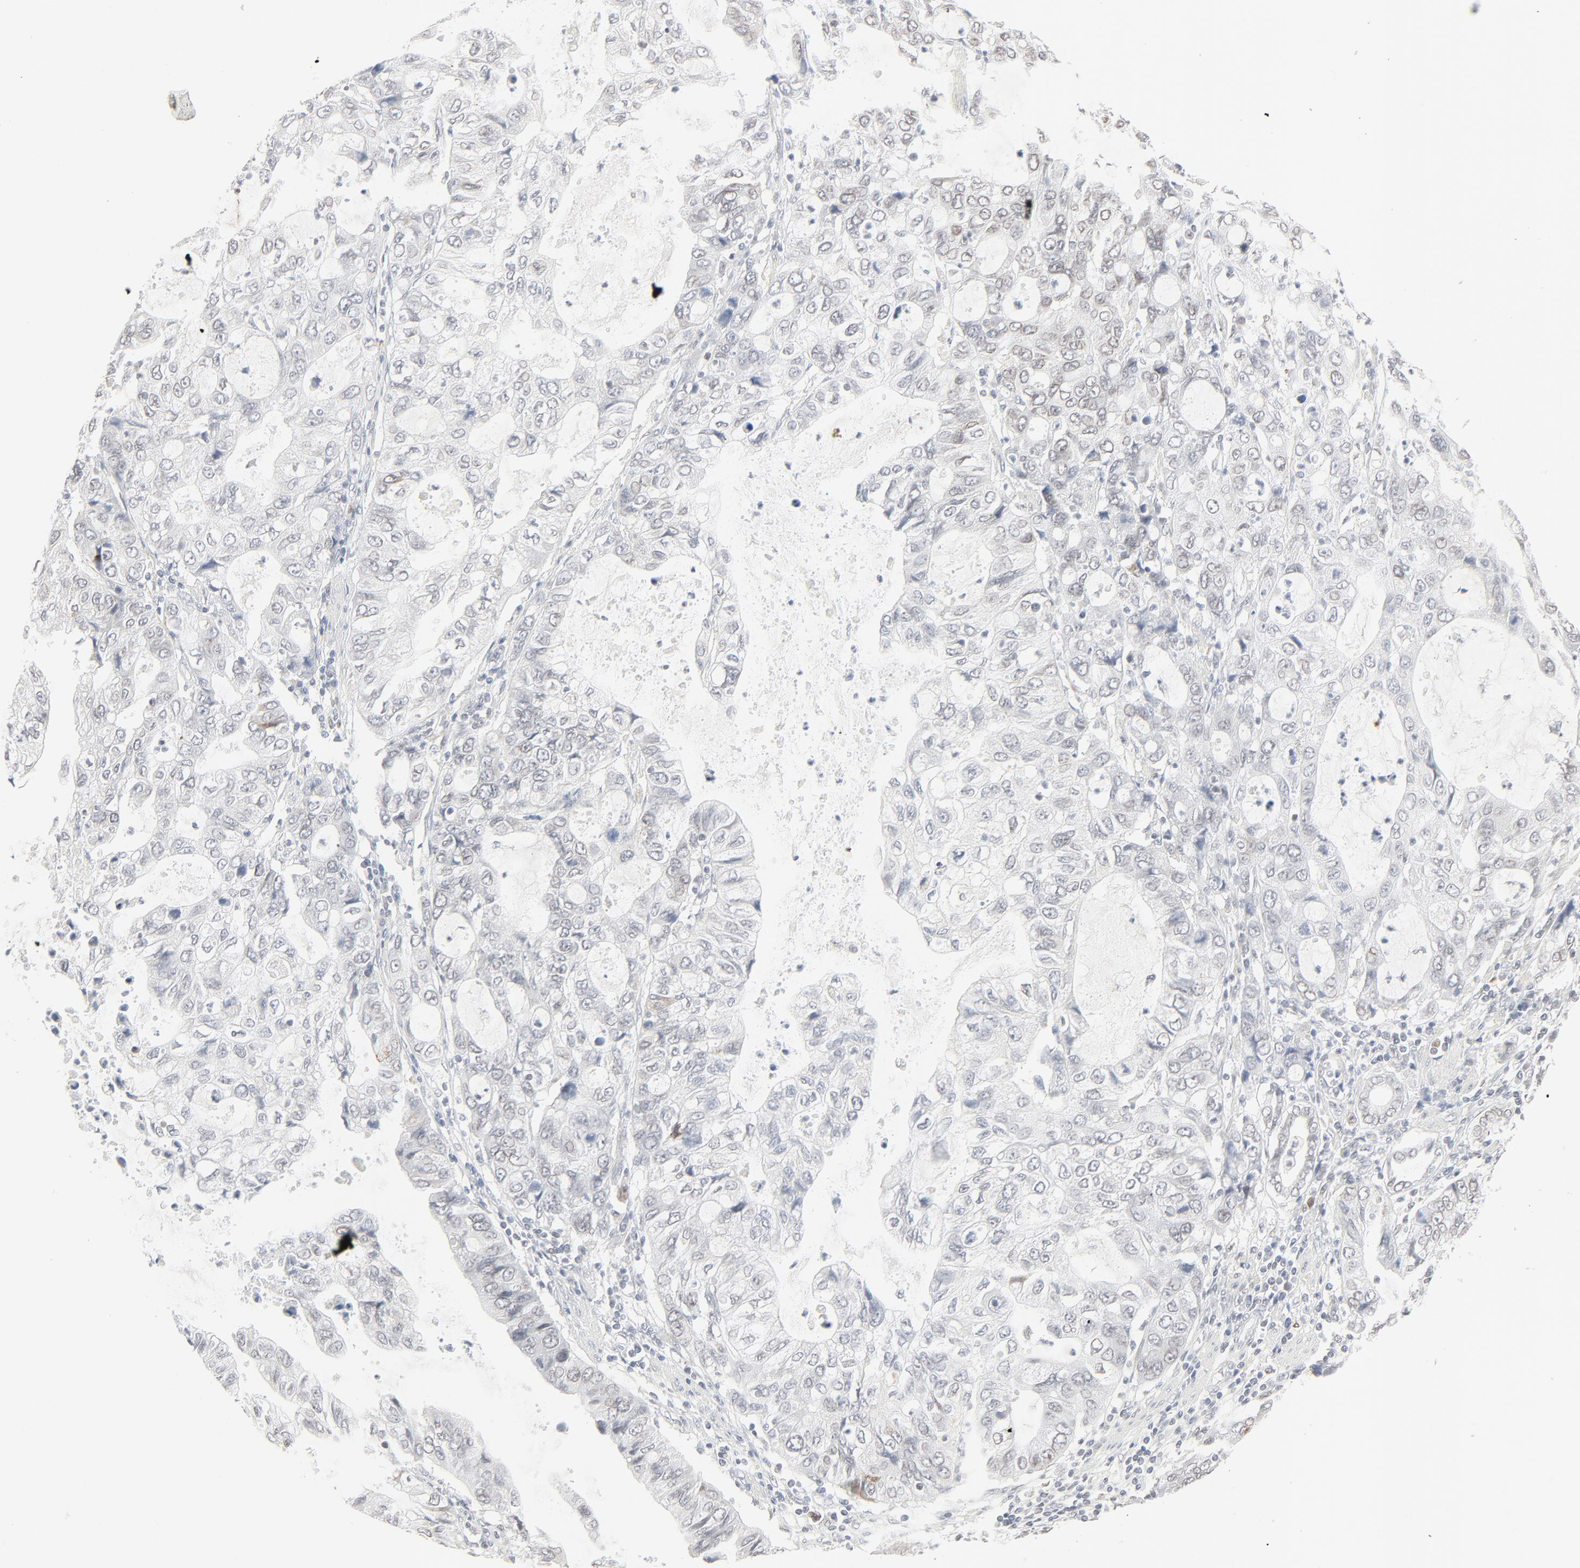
{"staining": {"intensity": "weak", "quantity": "<25%", "location": "cytoplasmic/membranous,nuclear"}, "tissue": "stomach cancer", "cell_type": "Tumor cells", "image_type": "cancer", "snomed": [{"axis": "morphology", "description": "Adenocarcinoma, NOS"}, {"axis": "topography", "description": "Stomach, upper"}], "caption": "High magnification brightfield microscopy of adenocarcinoma (stomach) stained with DAB (brown) and counterstained with hematoxylin (blue): tumor cells show no significant expression.", "gene": "MAD1L1", "patient": {"sex": "female", "age": 52}}